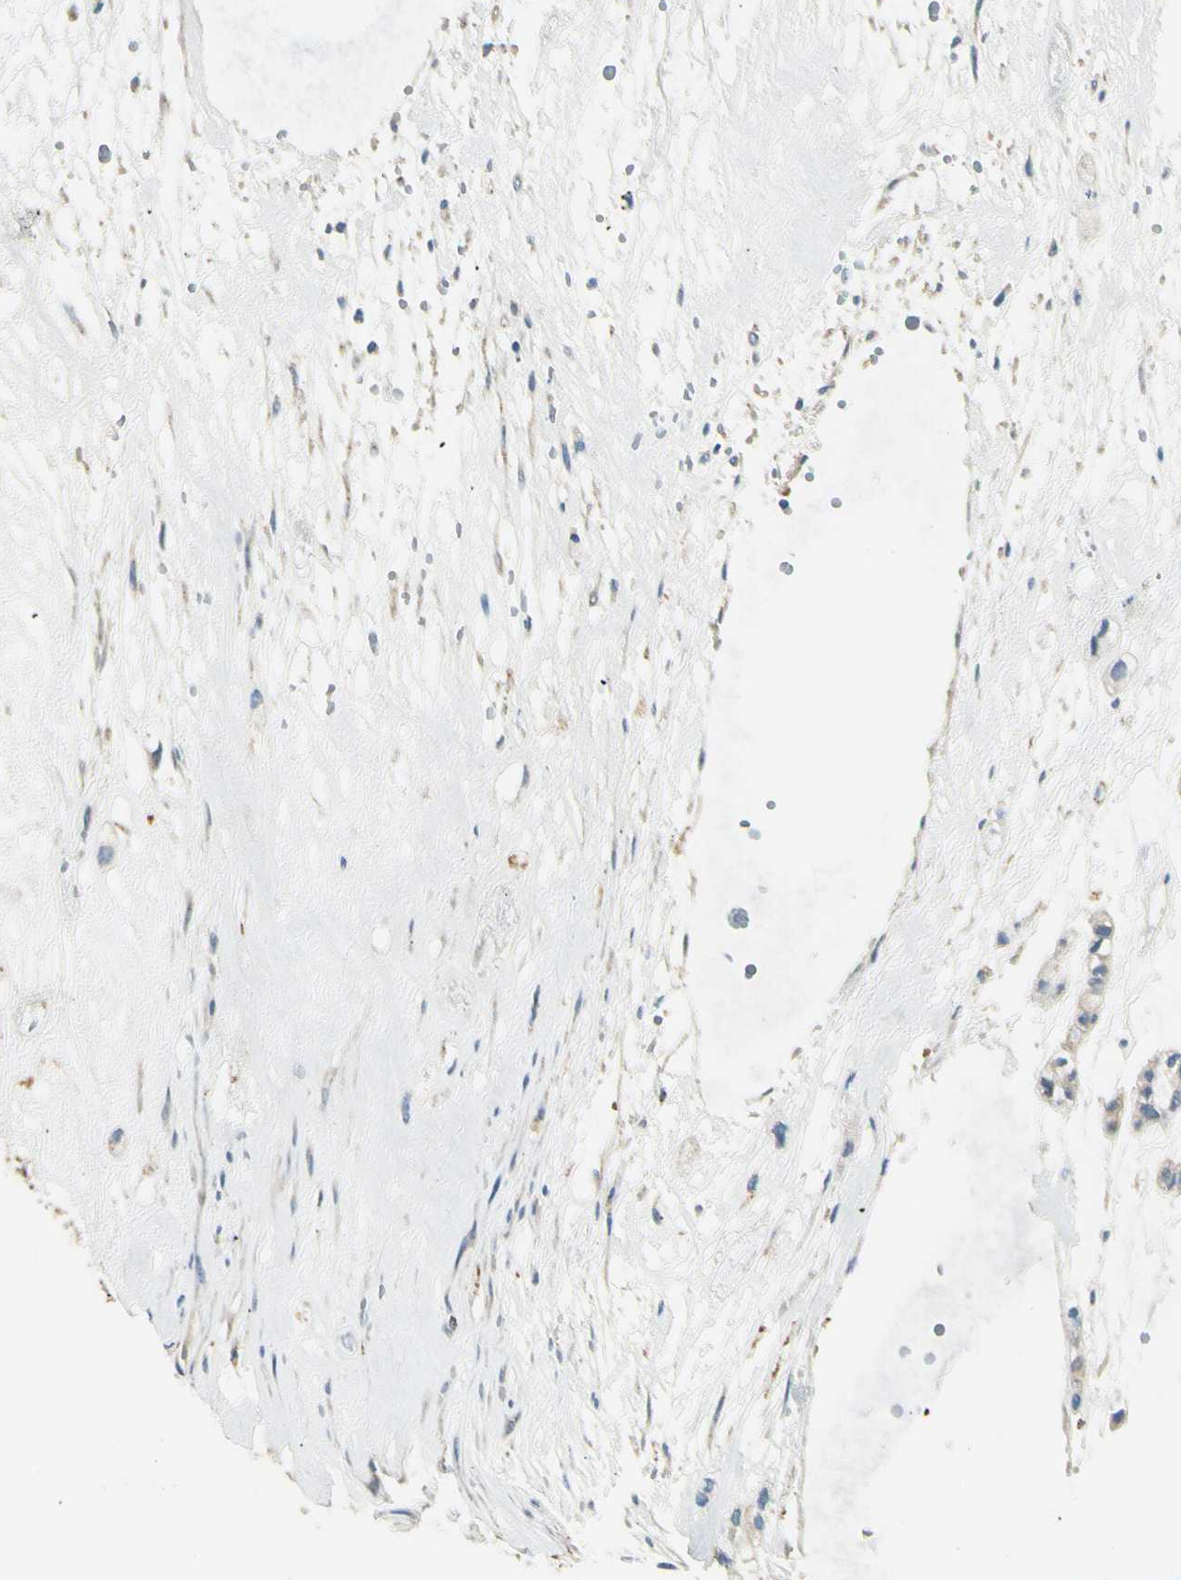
{"staining": {"intensity": "negative", "quantity": "none", "location": "none"}, "tissue": "head and neck cancer", "cell_type": "Tumor cells", "image_type": "cancer", "snomed": [{"axis": "morphology", "description": "Adenocarcinoma, NOS"}, {"axis": "morphology", "description": "Adenoma, NOS"}, {"axis": "topography", "description": "Head-Neck"}], "caption": "A histopathology image of human head and neck adenocarcinoma is negative for staining in tumor cells.", "gene": "LAMA3", "patient": {"sex": "female", "age": 55}}